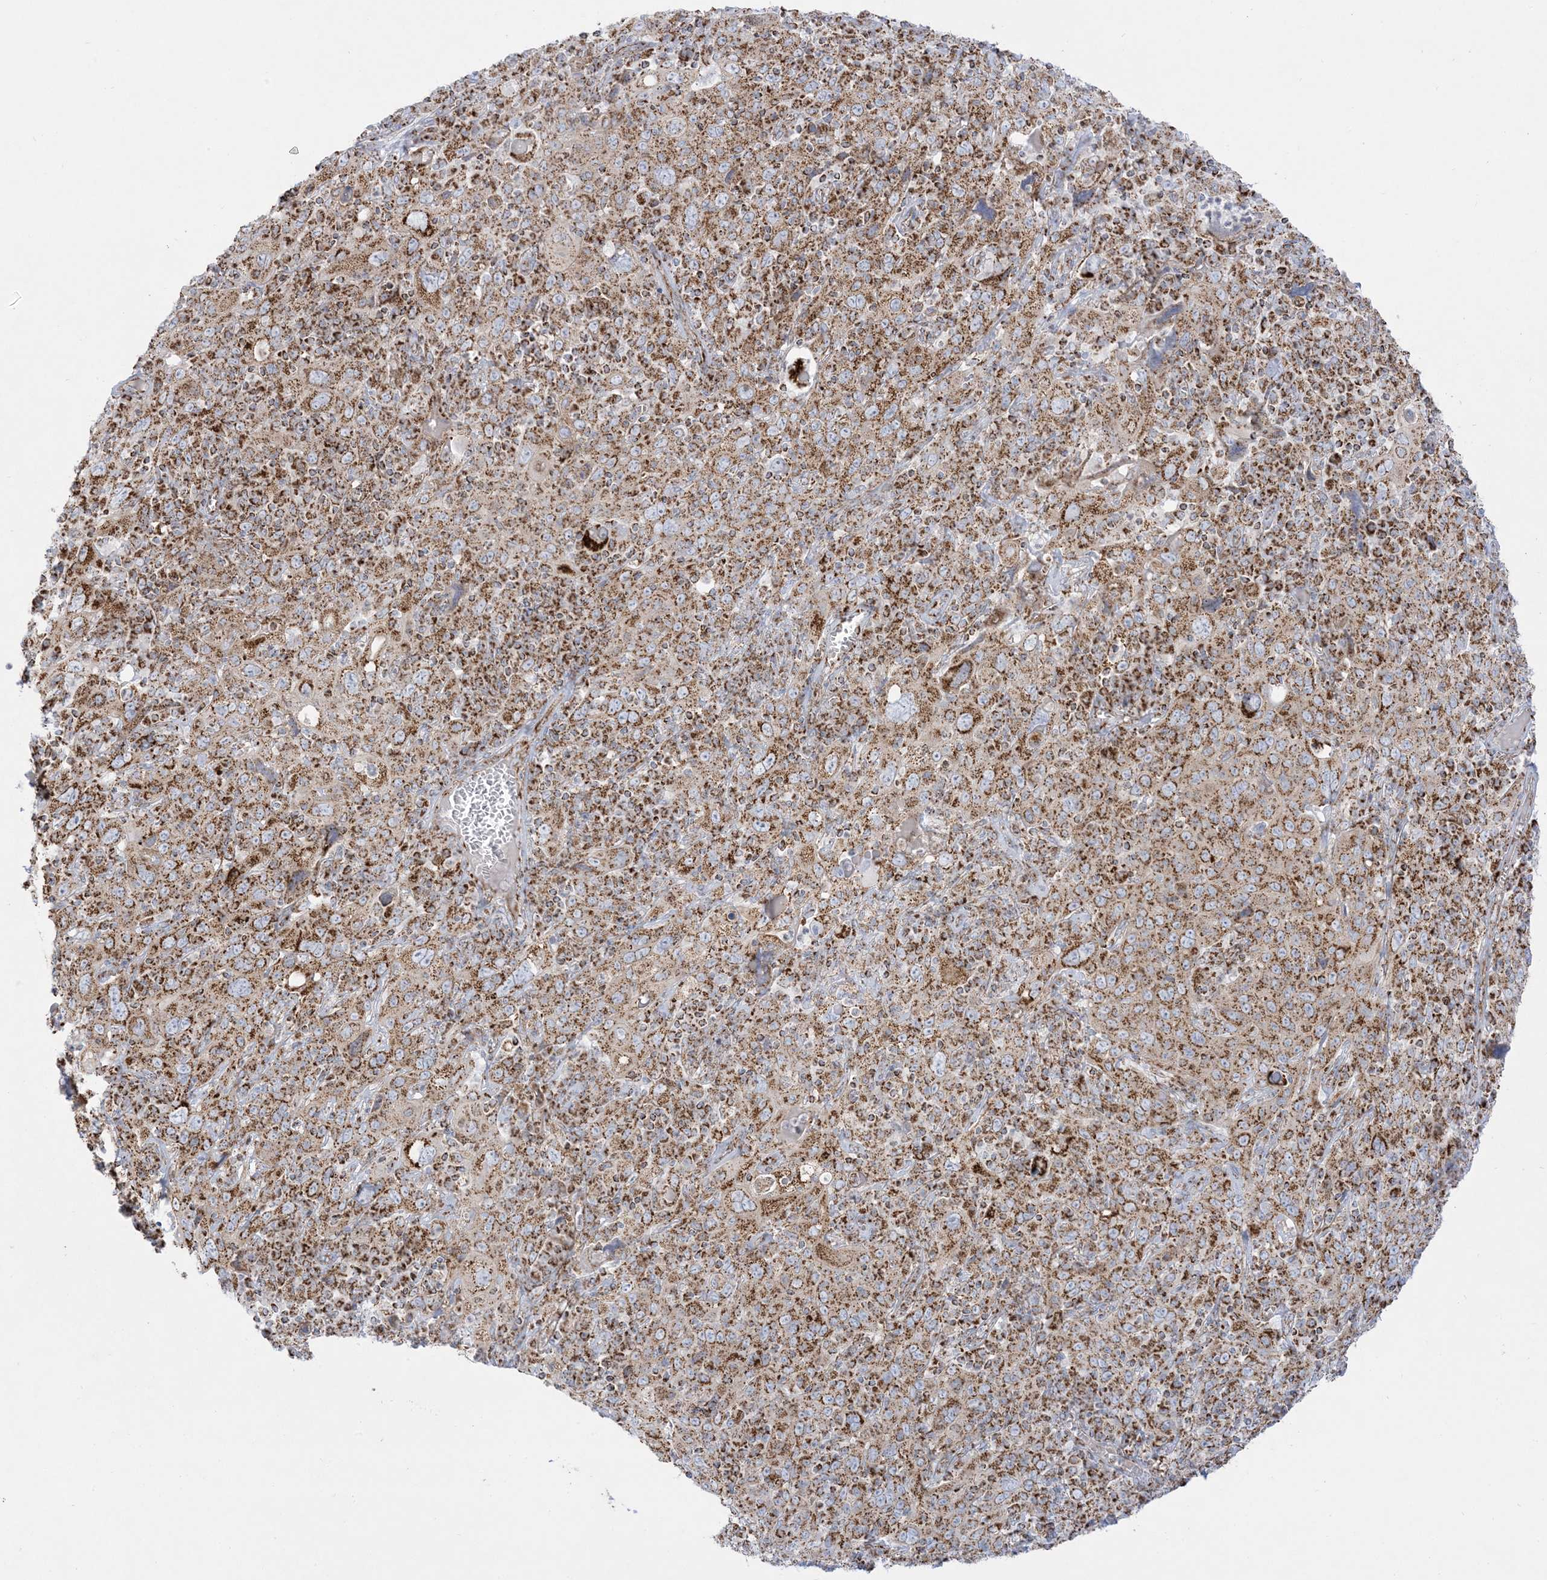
{"staining": {"intensity": "moderate", "quantity": ">75%", "location": "cytoplasmic/membranous"}, "tissue": "cervical cancer", "cell_type": "Tumor cells", "image_type": "cancer", "snomed": [{"axis": "morphology", "description": "Squamous cell carcinoma, NOS"}, {"axis": "topography", "description": "Cervix"}], "caption": "A medium amount of moderate cytoplasmic/membranous expression is identified in about >75% of tumor cells in cervical cancer tissue.", "gene": "MRPS36", "patient": {"sex": "female", "age": 46}}